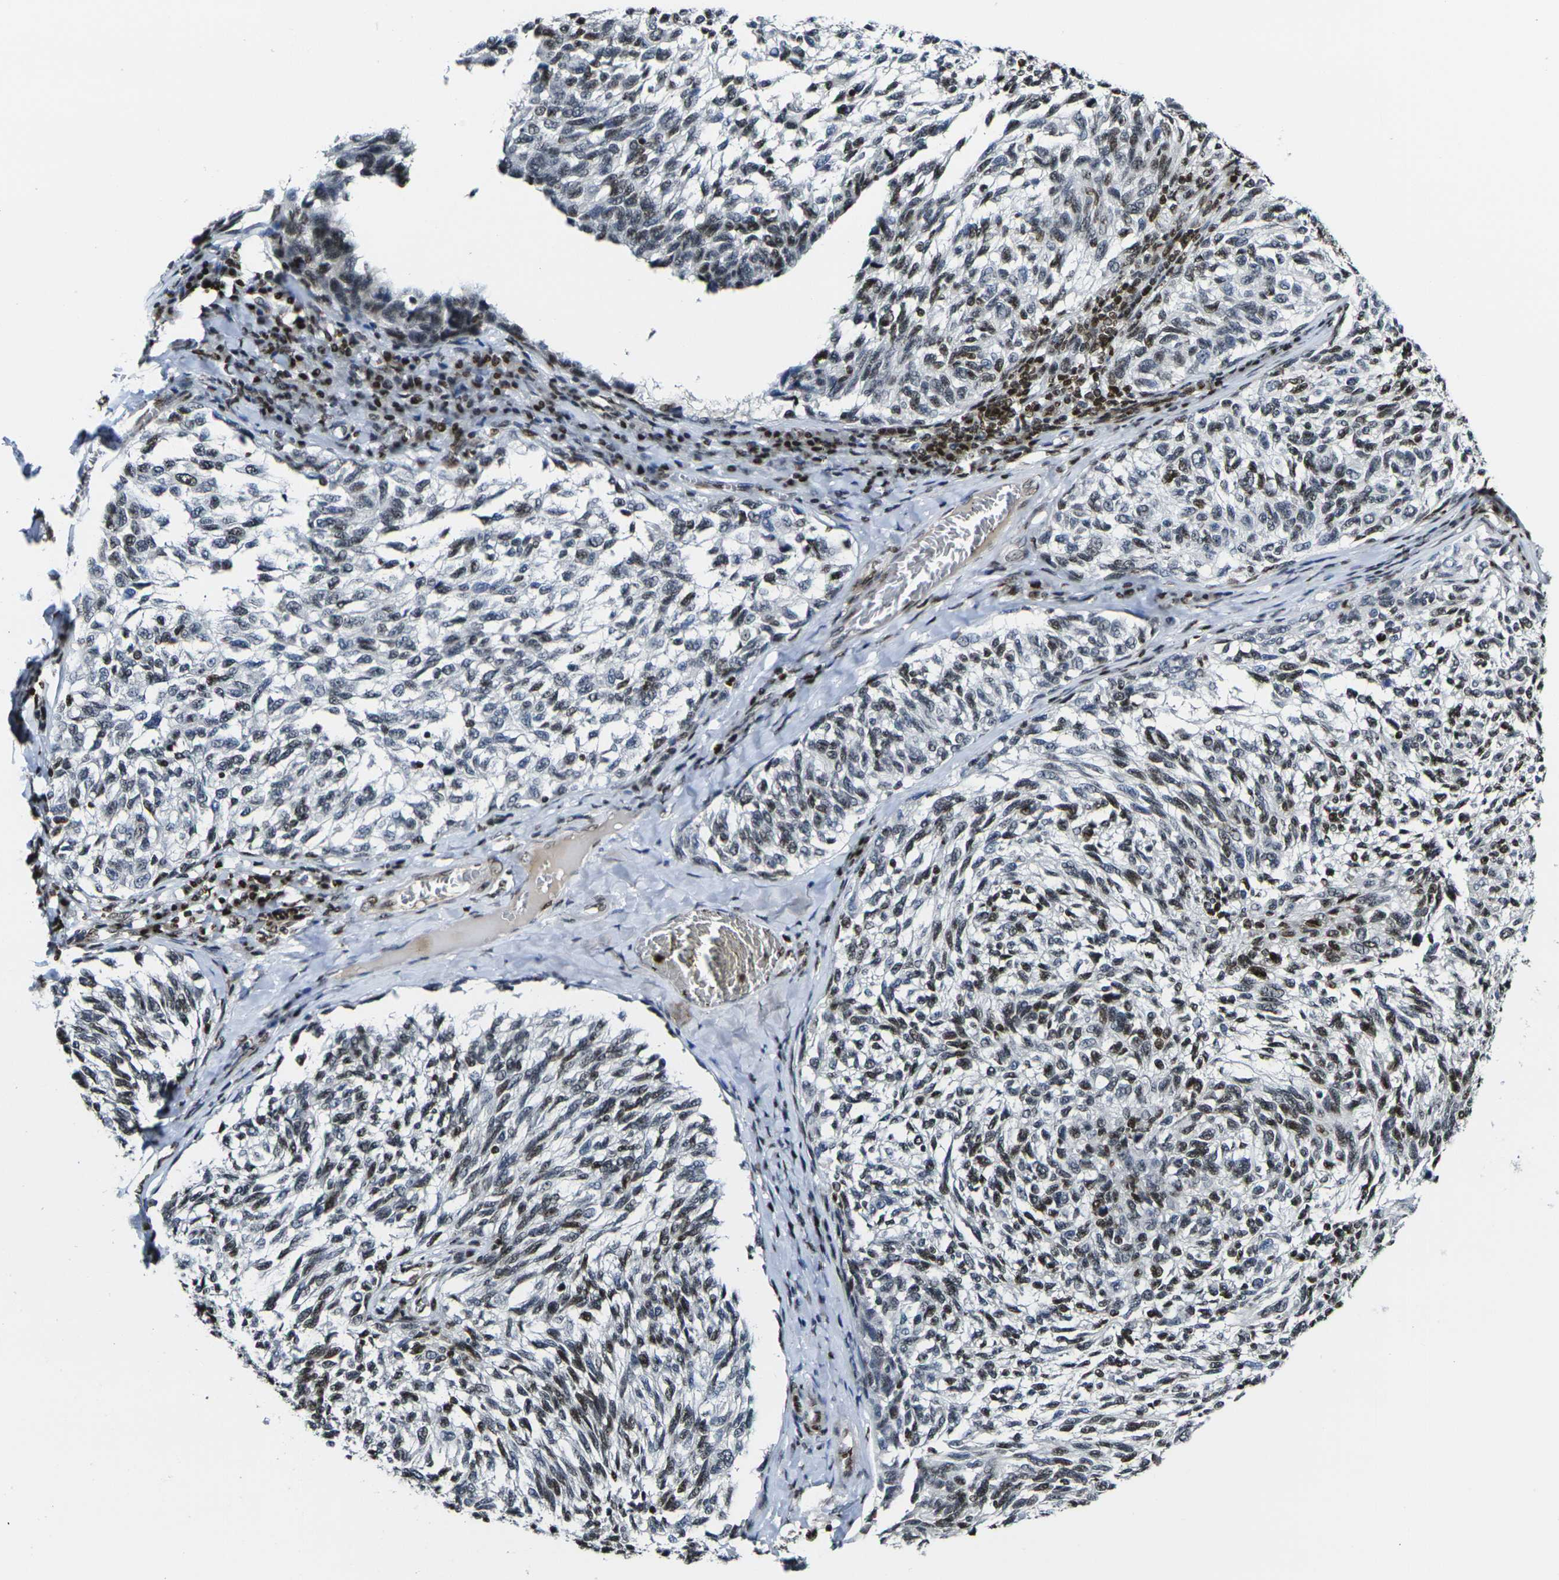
{"staining": {"intensity": "moderate", "quantity": "25%-75%", "location": "nuclear"}, "tissue": "melanoma", "cell_type": "Tumor cells", "image_type": "cancer", "snomed": [{"axis": "morphology", "description": "Malignant melanoma, NOS"}, {"axis": "topography", "description": "Skin"}], "caption": "Immunohistochemistry (DAB (3,3'-diaminobenzidine)) staining of melanoma exhibits moderate nuclear protein expression in about 25%-75% of tumor cells. The staining was performed using DAB (3,3'-diaminobenzidine), with brown indicating positive protein expression. Nuclei are stained blue with hematoxylin.", "gene": "H1-10", "patient": {"sex": "female", "age": 73}}